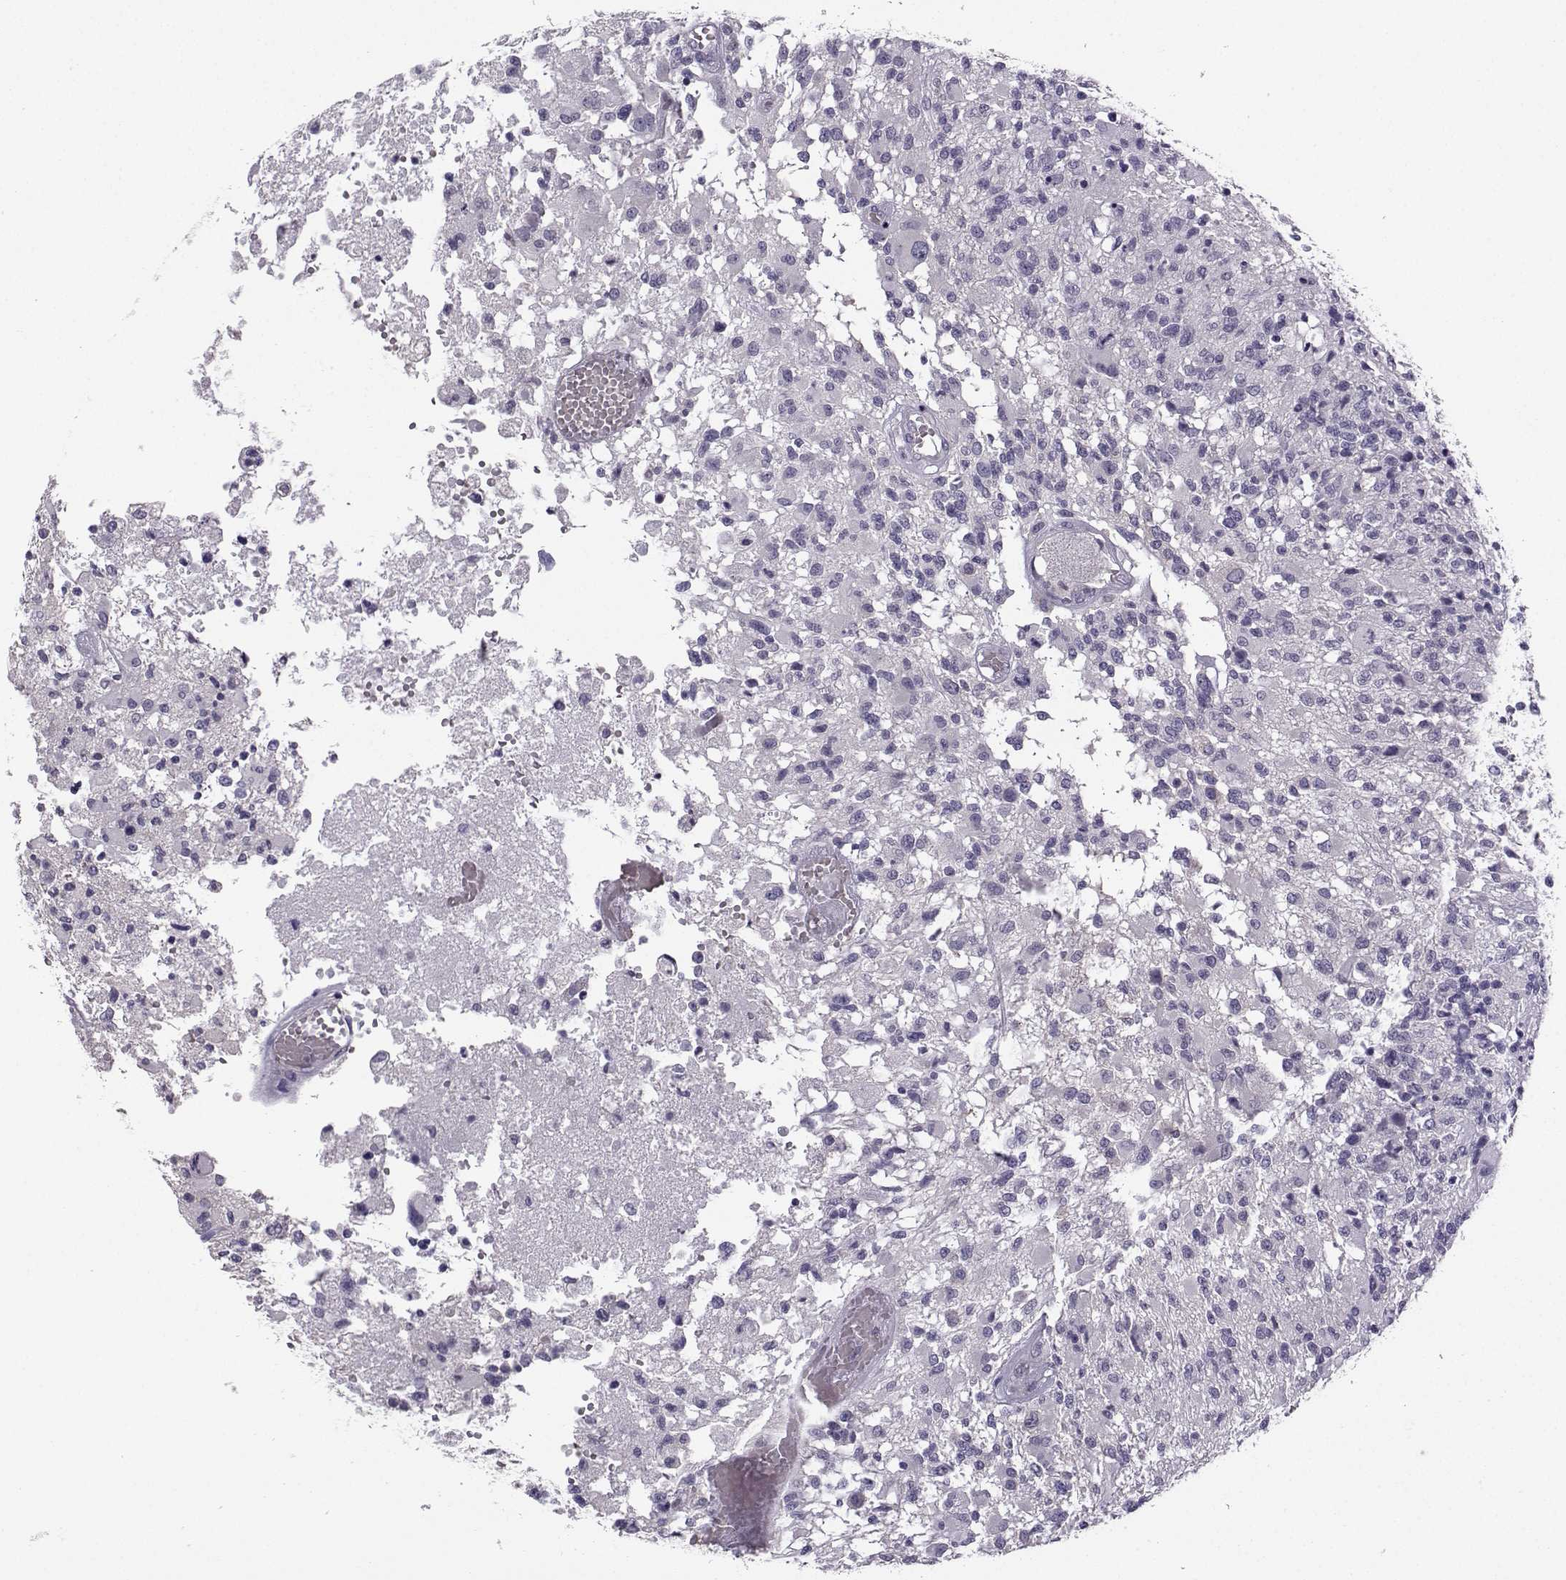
{"staining": {"intensity": "negative", "quantity": "none", "location": "none"}, "tissue": "glioma", "cell_type": "Tumor cells", "image_type": "cancer", "snomed": [{"axis": "morphology", "description": "Glioma, malignant, High grade"}, {"axis": "topography", "description": "Brain"}], "caption": "Immunohistochemical staining of human glioma demonstrates no significant staining in tumor cells.", "gene": "FCAMR", "patient": {"sex": "female", "age": 63}}